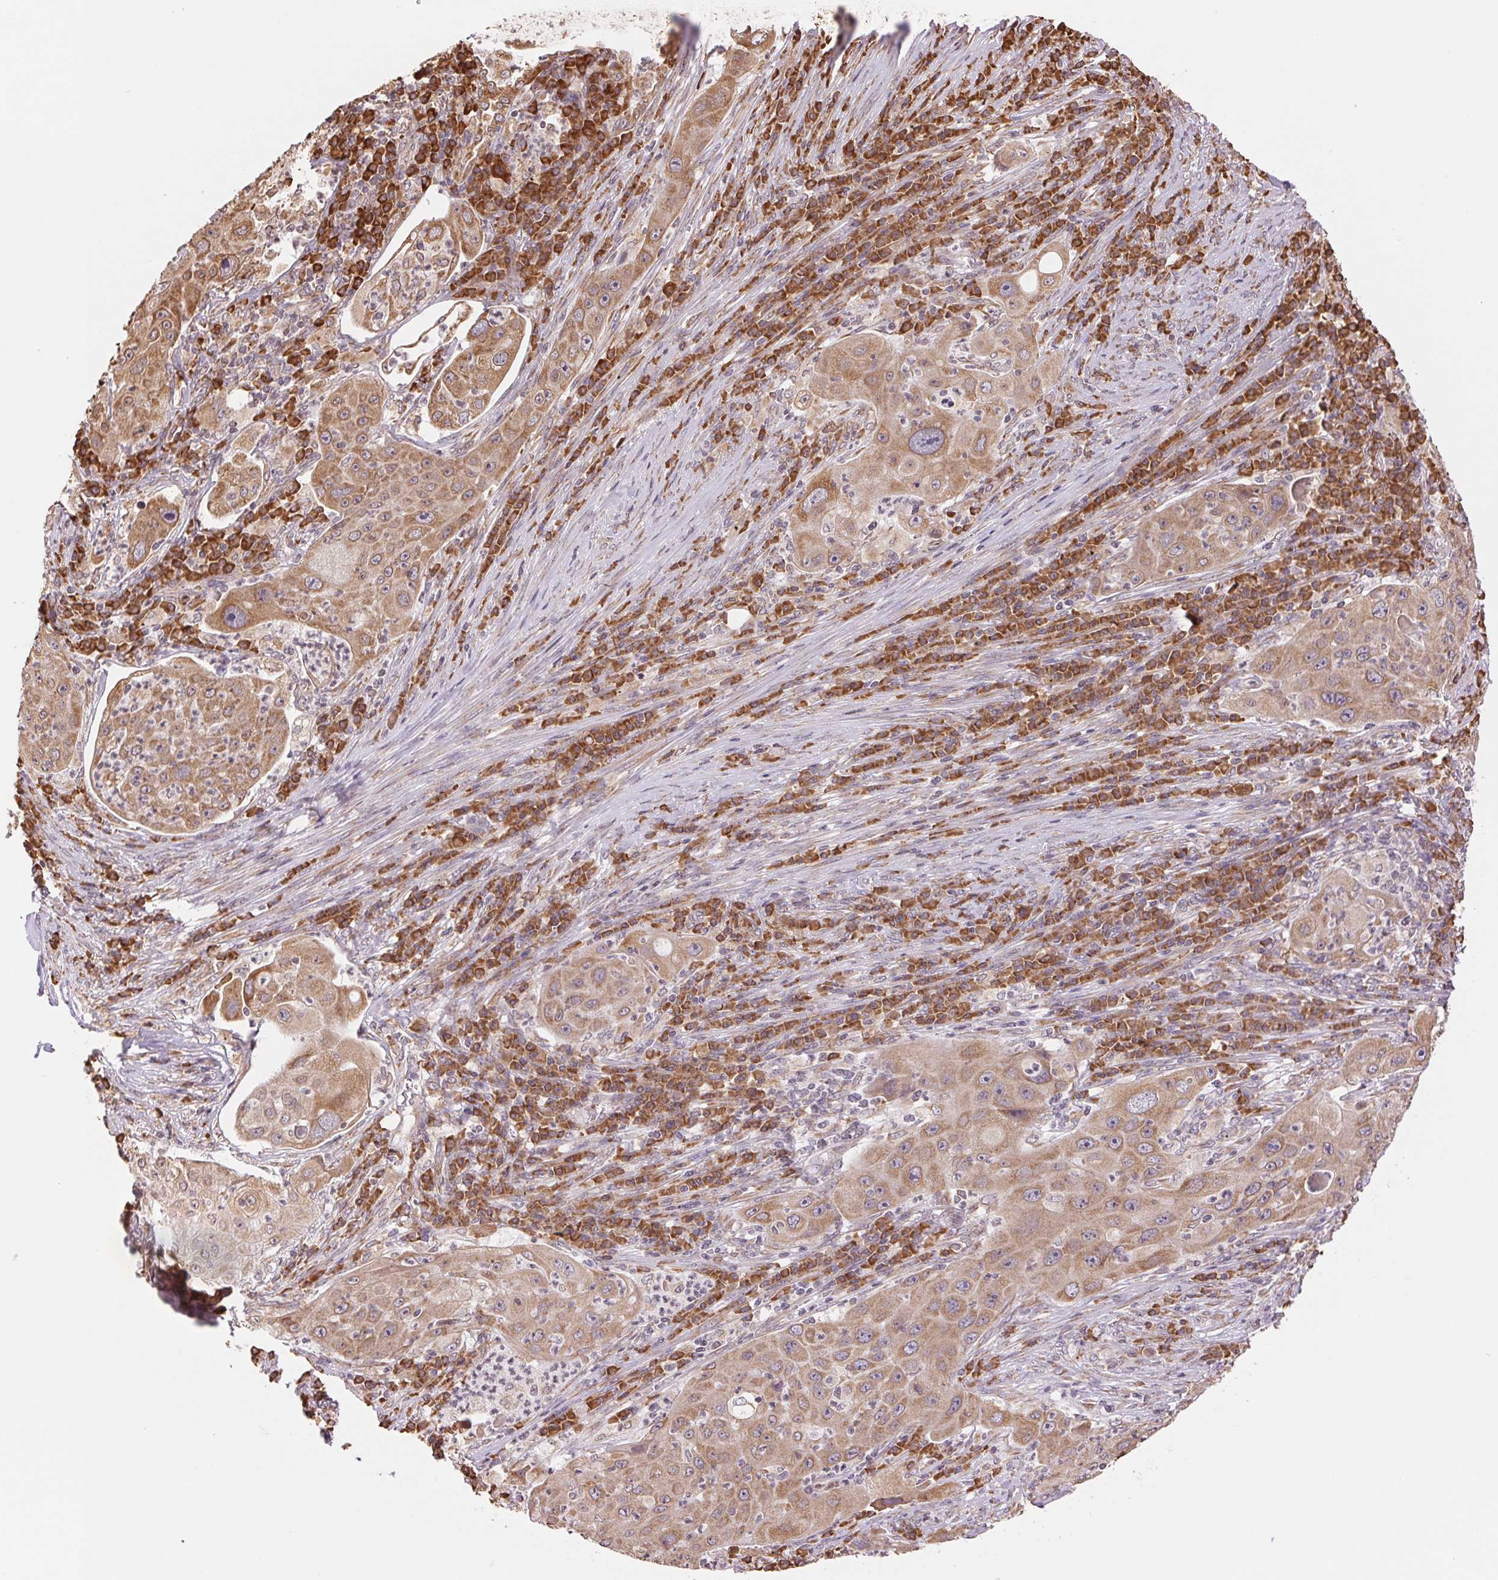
{"staining": {"intensity": "moderate", "quantity": ">75%", "location": "cytoplasmic/membranous"}, "tissue": "lung cancer", "cell_type": "Tumor cells", "image_type": "cancer", "snomed": [{"axis": "morphology", "description": "Squamous cell carcinoma, NOS"}, {"axis": "topography", "description": "Lung"}], "caption": "This photomicrograph displays lung cancer (squamous cell carcinoma) stained with immunohistochemistry (IHC) to label a protein in brown. The cytoplasmic/membranous of tumor cells show moderate positivity for the protein. Nuclei are counter-stained blue.", "gene": "RPN1", "patient": {"sex": "female", "age": 59}}